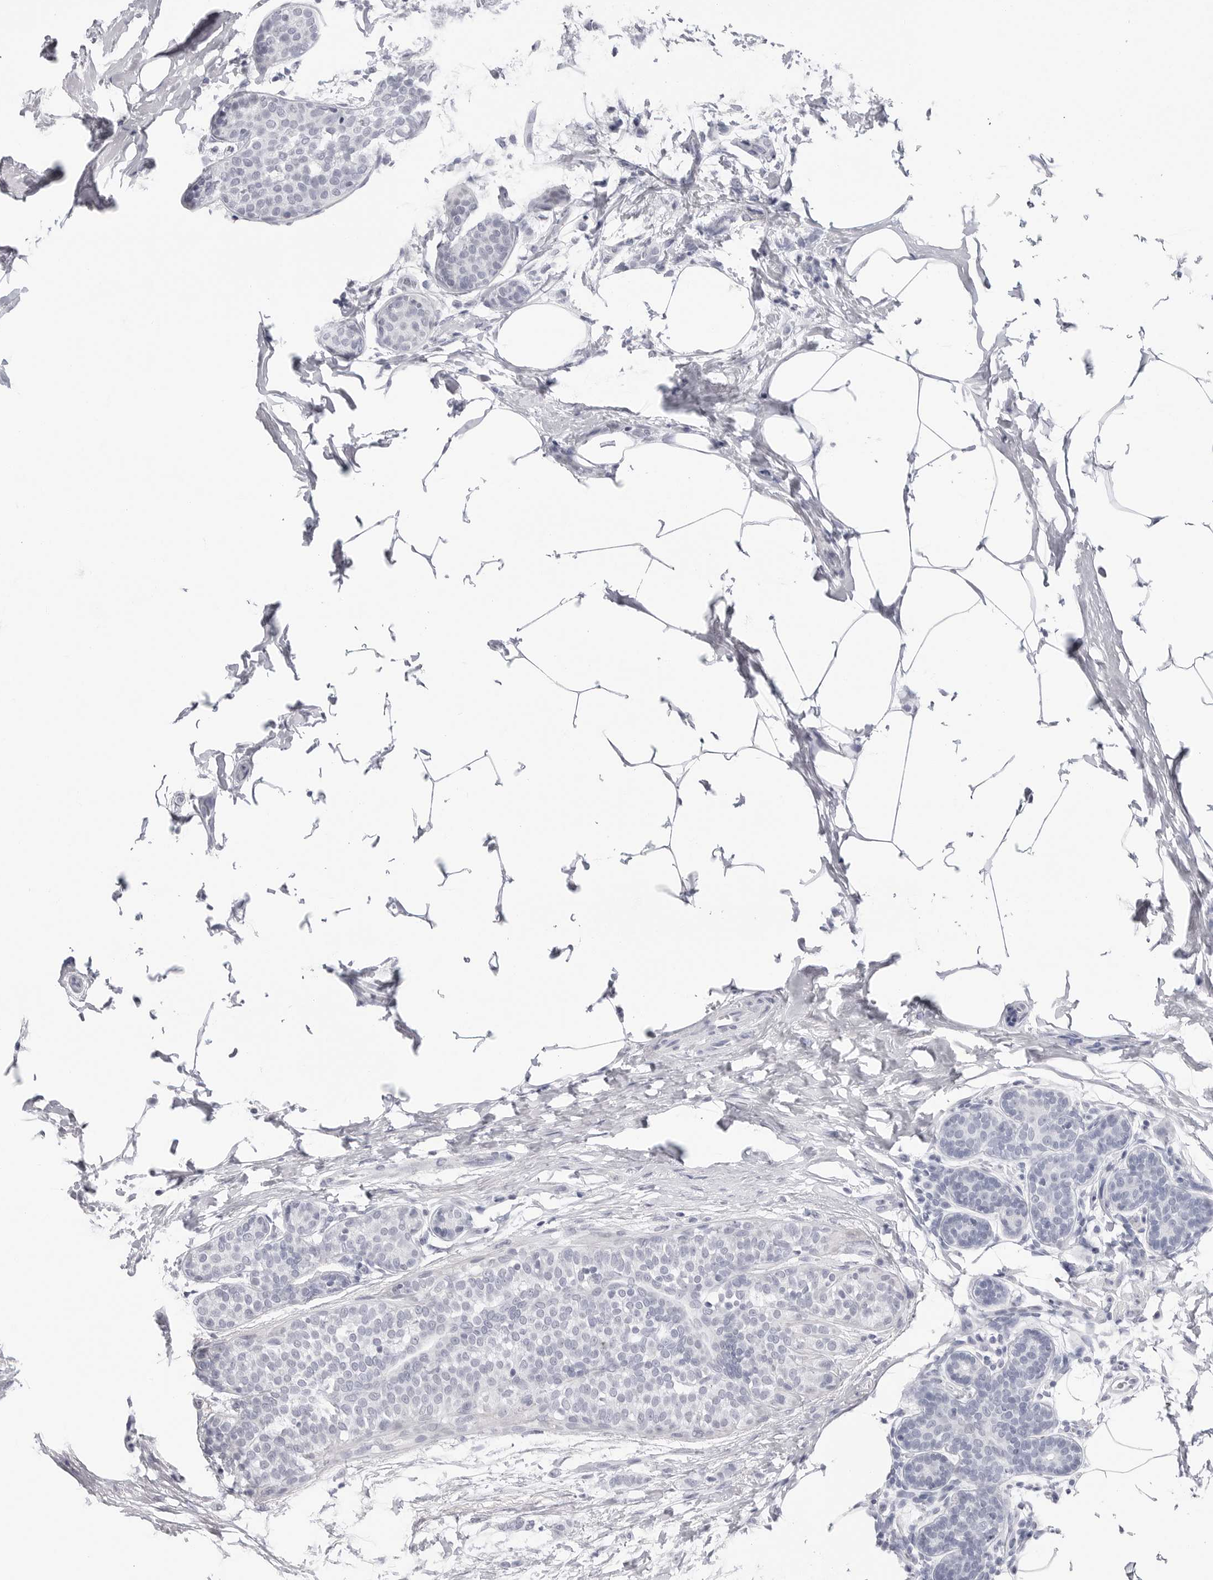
{"staining": {"intensity": "negative", "quantity": "none", "location": "none"}, "tissue": "breast cancer", "cell_type": "Tumor cells", "image_type": "cancer", "snomed": [{"axis": "morphology", "description": "Lobular carcinoma, in situ"}, {"axis": "morphology", "description": "Lobular carcinoma"}, {"axis": "topography", "description": "Breast"}], "caption": "Lobular carcinoma (breast) was stained to show a protein in brown. There is no significant expression in tumor cells.", "gene": "PGA3", "patient": {"sex": "female", "age": 41}}